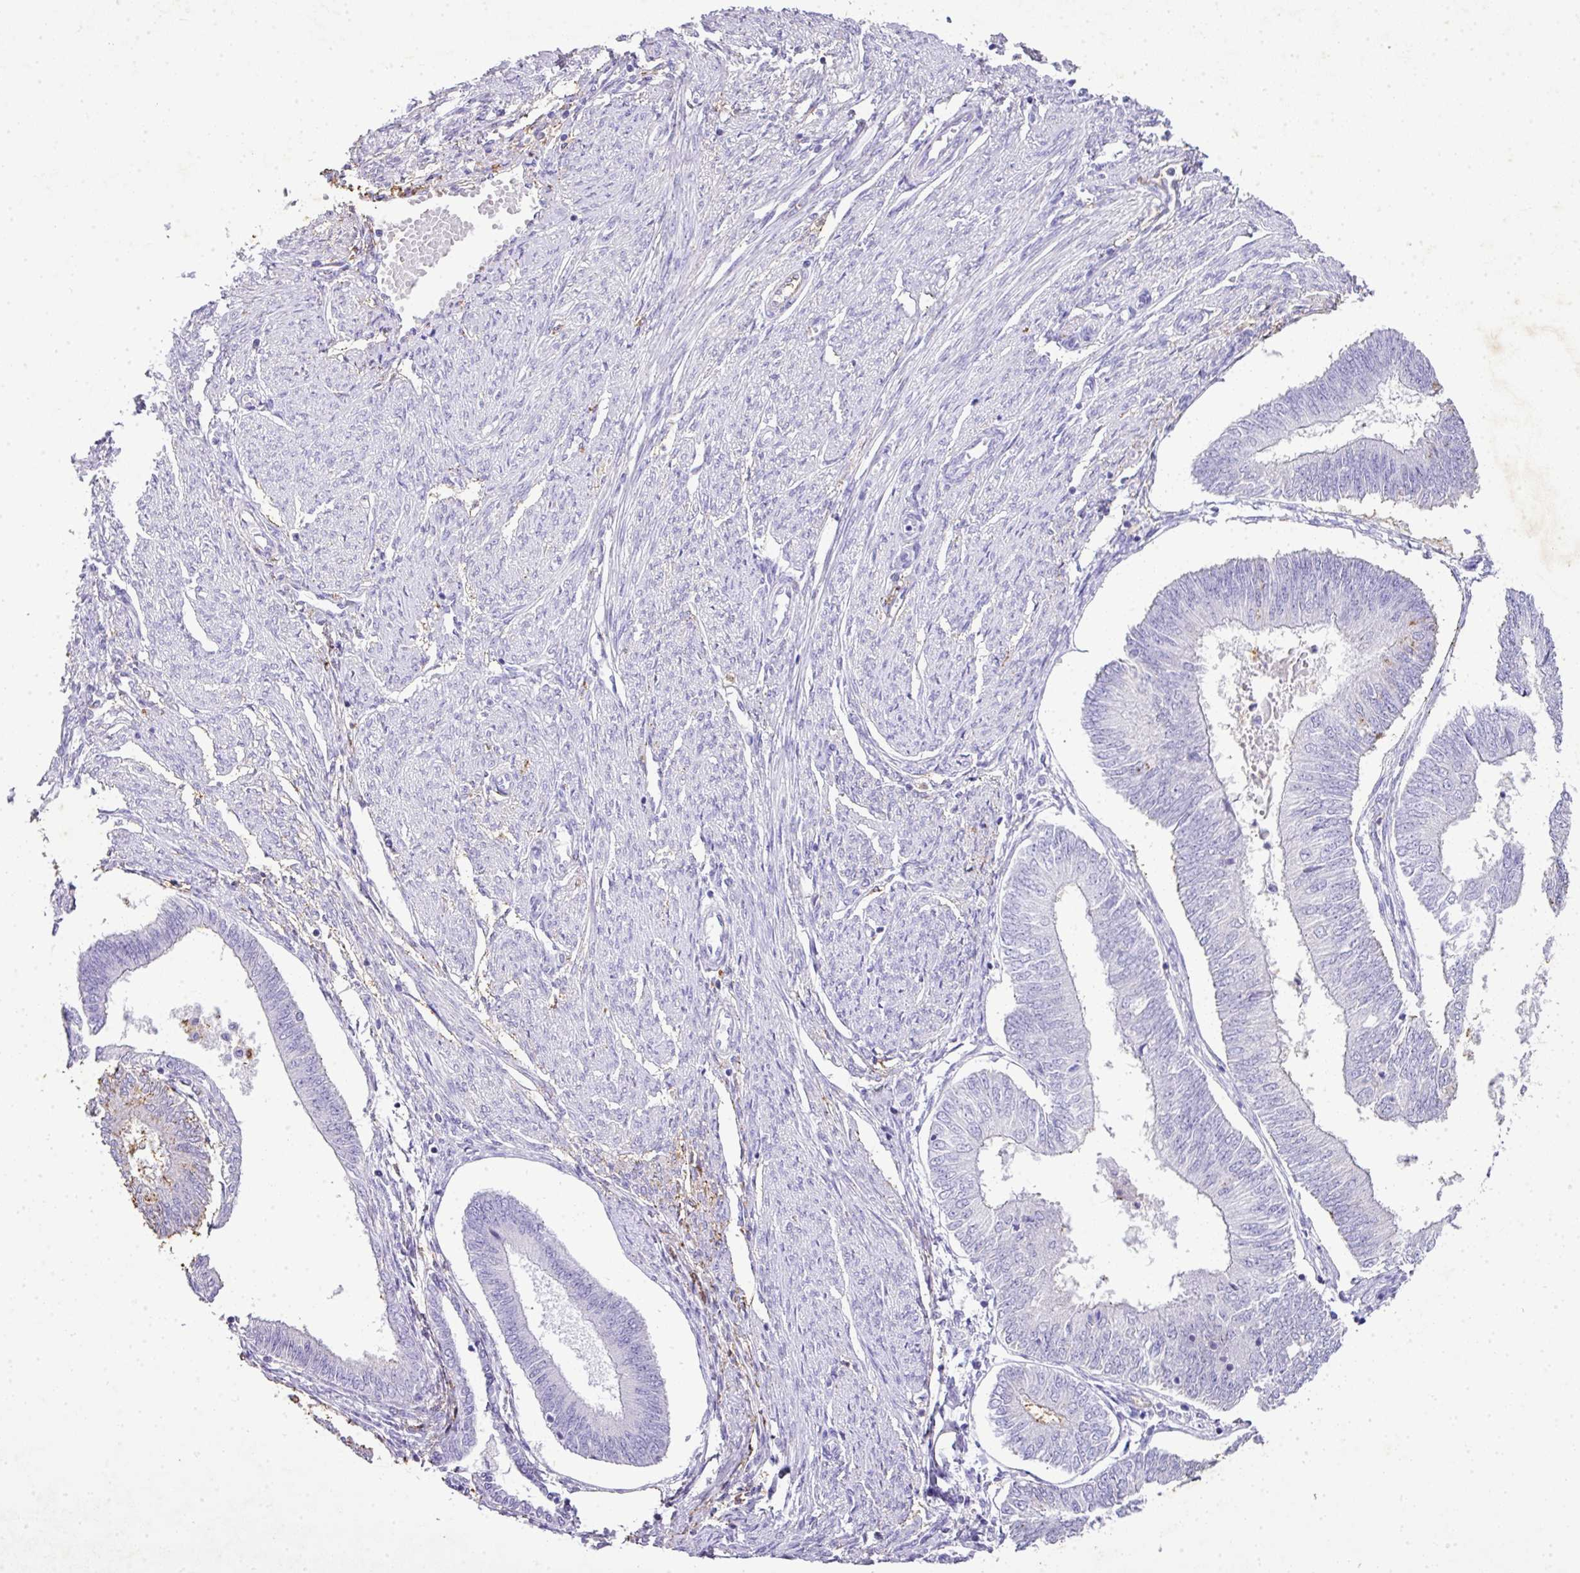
{"staining": {"intensity": "weak", "quantity": "25%-75%", "location": "cytoplasmic/membranous"}, "tissue": "endometrial cancer", "cell_type": "Tumor cells", "image_type": "cancer", "snomed": [{"axis": "morphology", "description": "Adenocarcinoma, NOS"}, {"axis": "topography", "description": "Endometrium"}], "caption": "Human endometrial adenocarcinoma stained for a protein (brown) reveals weak cytoplasmic/membranous positive expression in approximately 25%-75% of tumor cells.", "gene": "KCNJ11", "patient": {"sex": "female", "age": 58}}